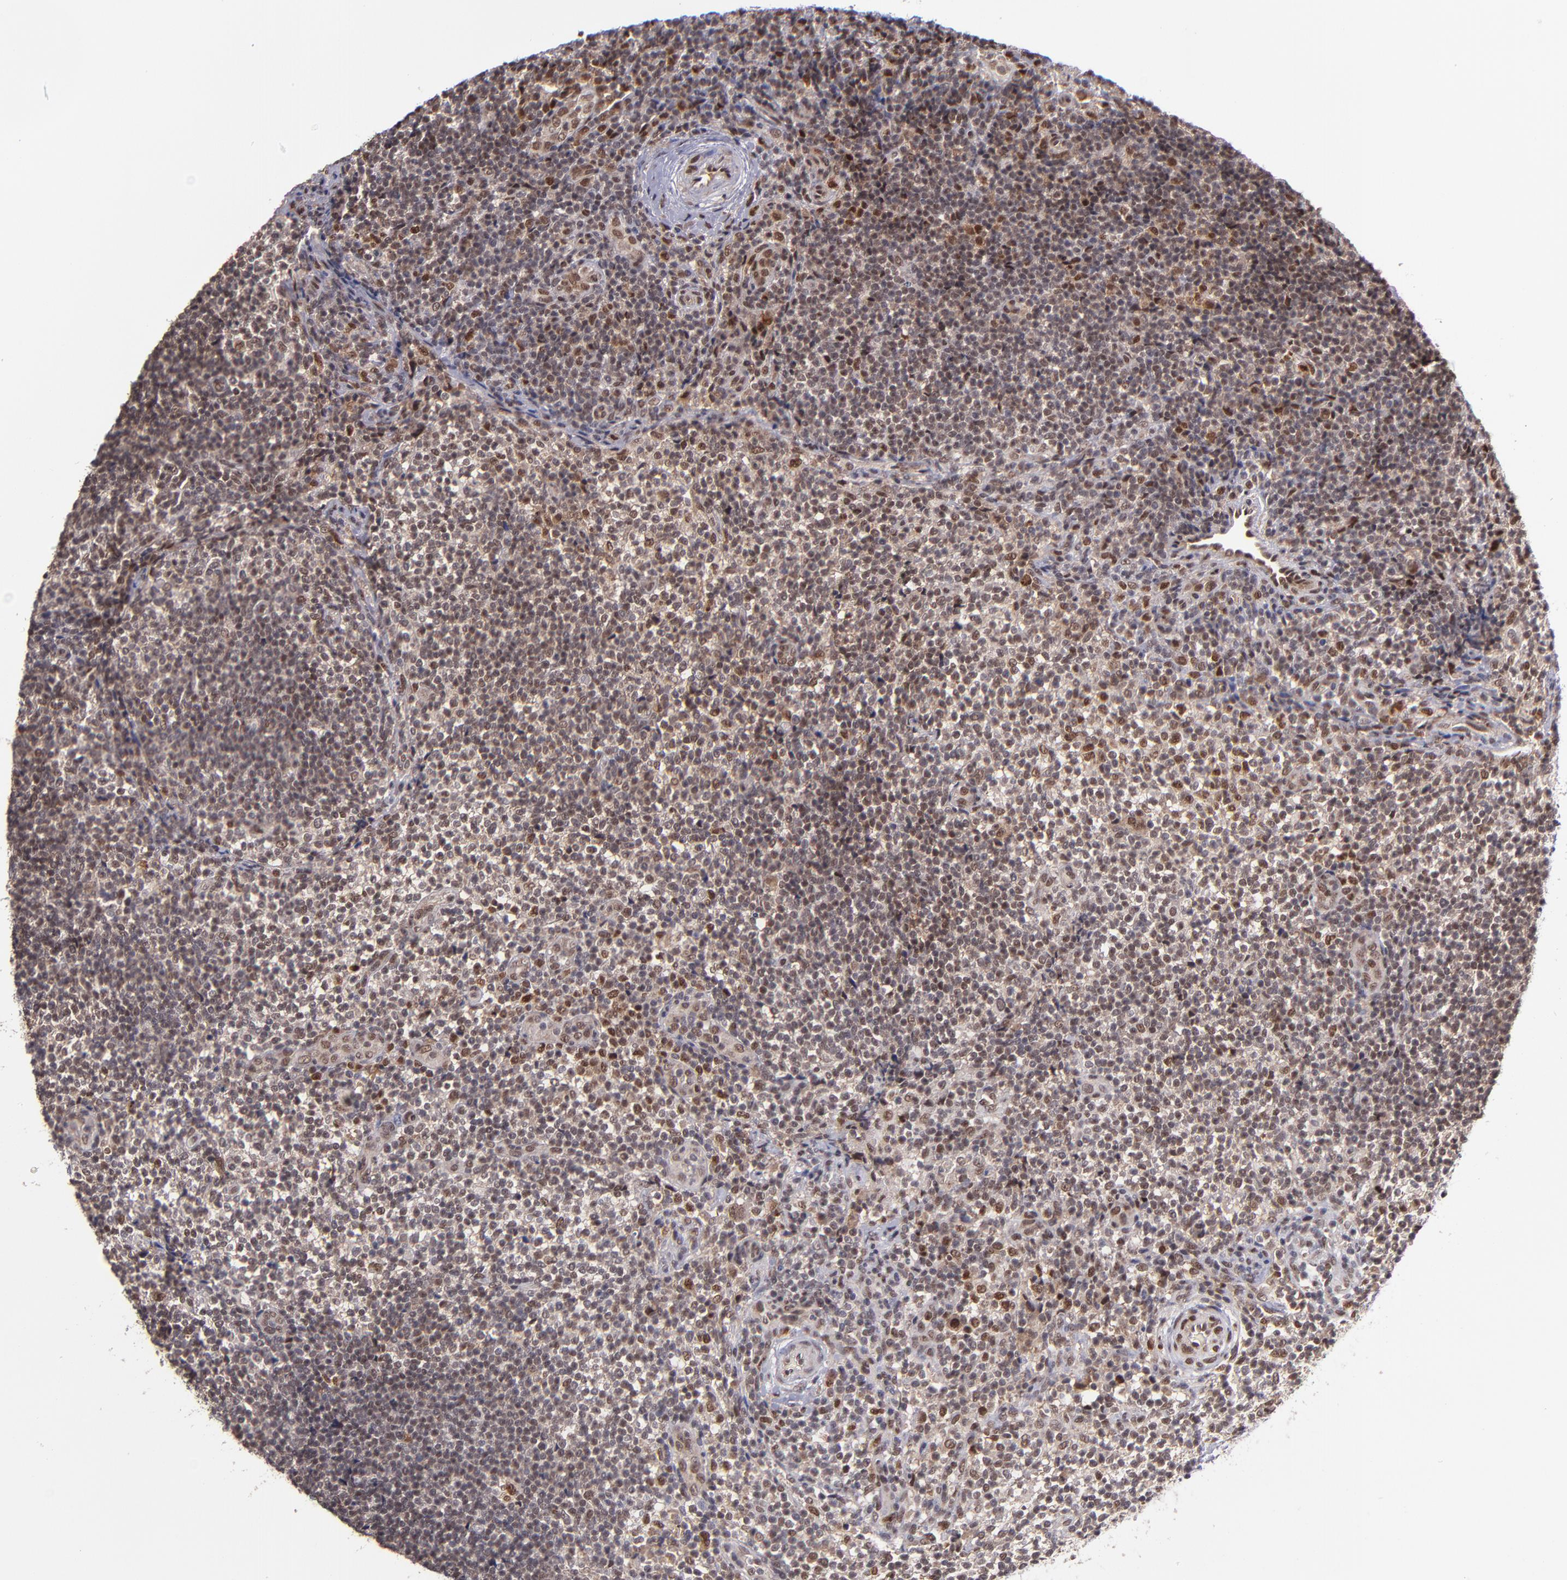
{"staining": {"intensity": "moderate", "quantity": ">75%", "location": "cytoplasmic/membranous,nuclear"}, "tissue": "lymphoma", "cell_type": "Tumor cells", "image_type": "cancer", "snomed": [{"axis": "morphology", "description": "Malignant lymphoma, non-Hodgkin's type, Low grade"}, {"axis": "topography", "description": "Lymph node"}], "caption": "Lymphoma stained for a protein (brown) displays moderate cytoplasmic/membranous and nuclear positive staining in about >75% of tumor cells.", "gene": "EP300", "patient": {"sex": "female", "age": 76}}